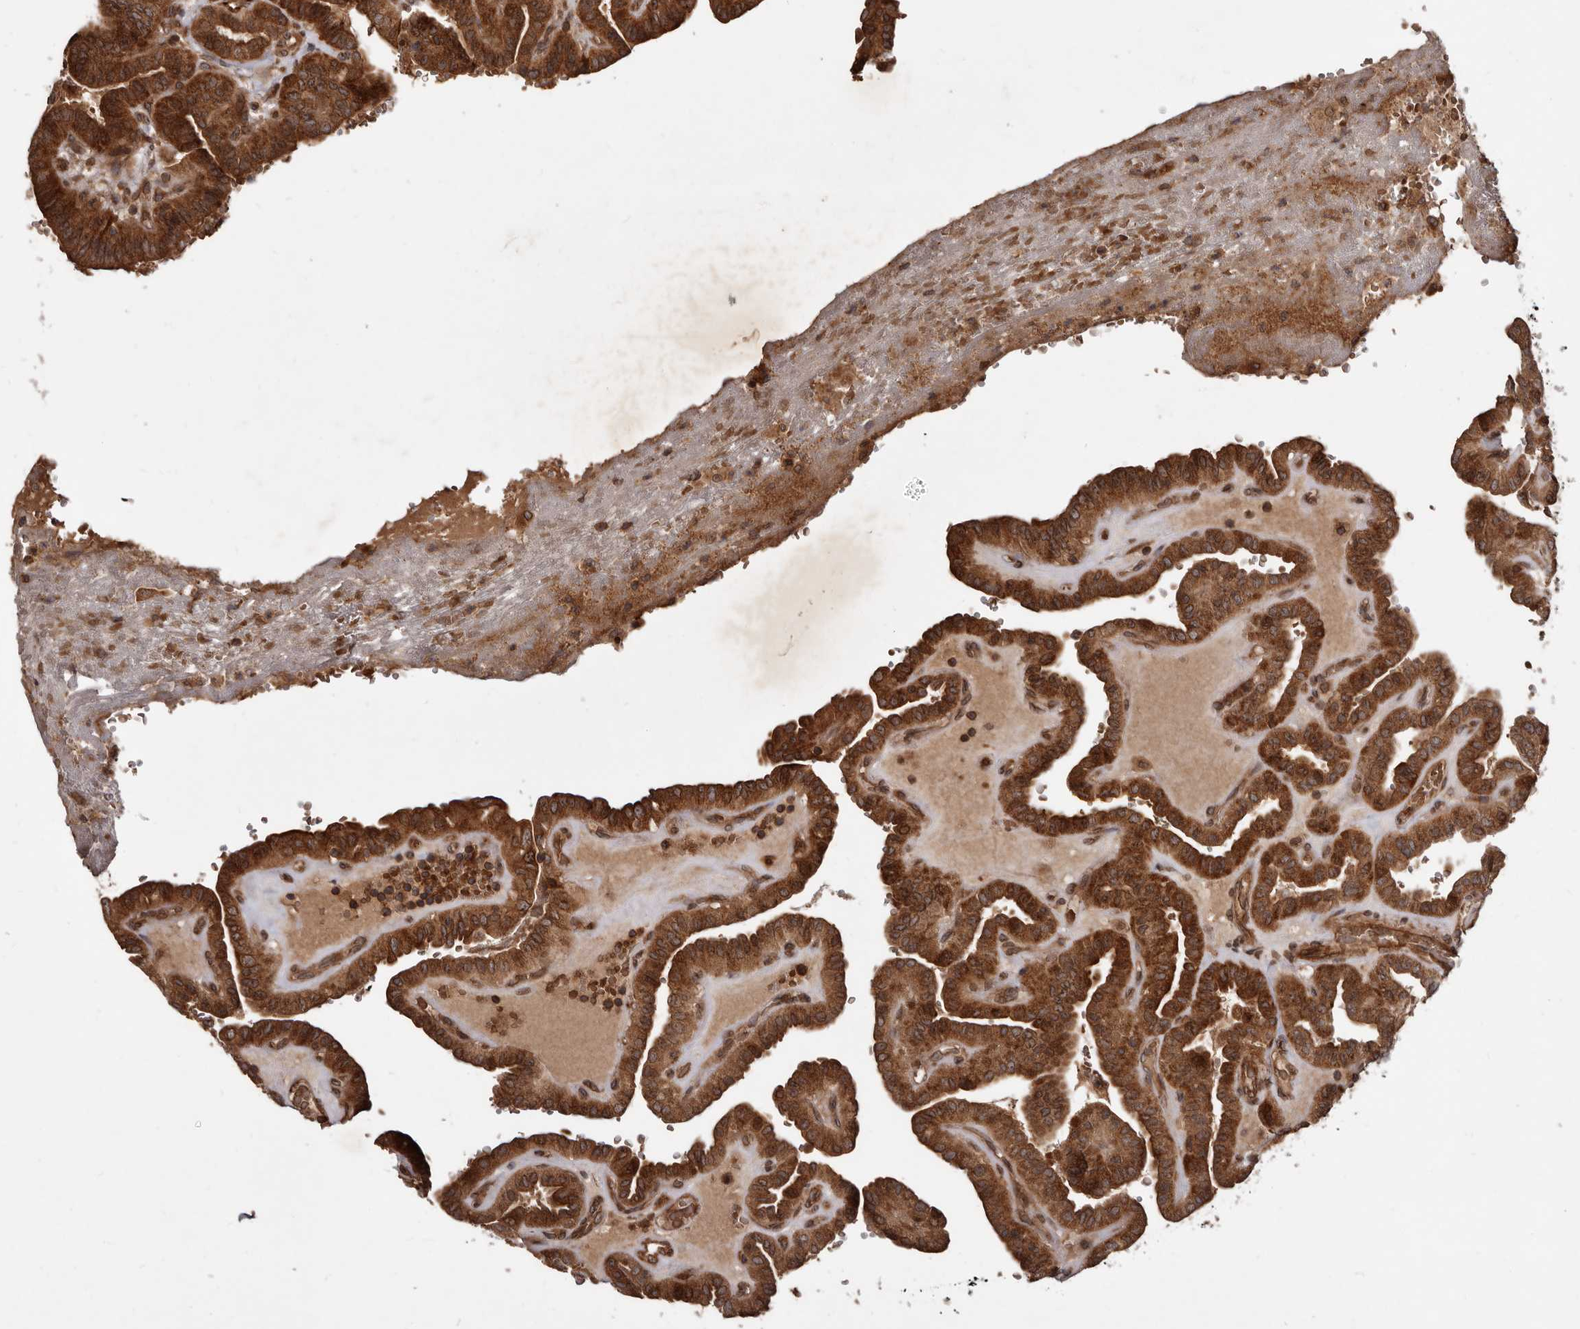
{"staining": {"intensity": "strong", "quantity": ">75%", "location": "cytoplasmic/membranous"}, "tissue": "thyroid cancer", "cell_type": "Tumor cells", "image_type": "cancer", "snomed": [{"axis": "morphology", "description": "Papillary adenocarcinoma, NOS"}, {"axis": "topography", "description": "Thyroid gland"}], "caption": "Tumor cells exhibit high levels of strong cytoplasmic/membranous positivity in approximately >75% of cells in thyroid papillary adenocarcinoma. (DAB IHC with brightfield microscopy, high magnification).", "gene": "STK36", "patient": {"sex": "male", "age": 77}}